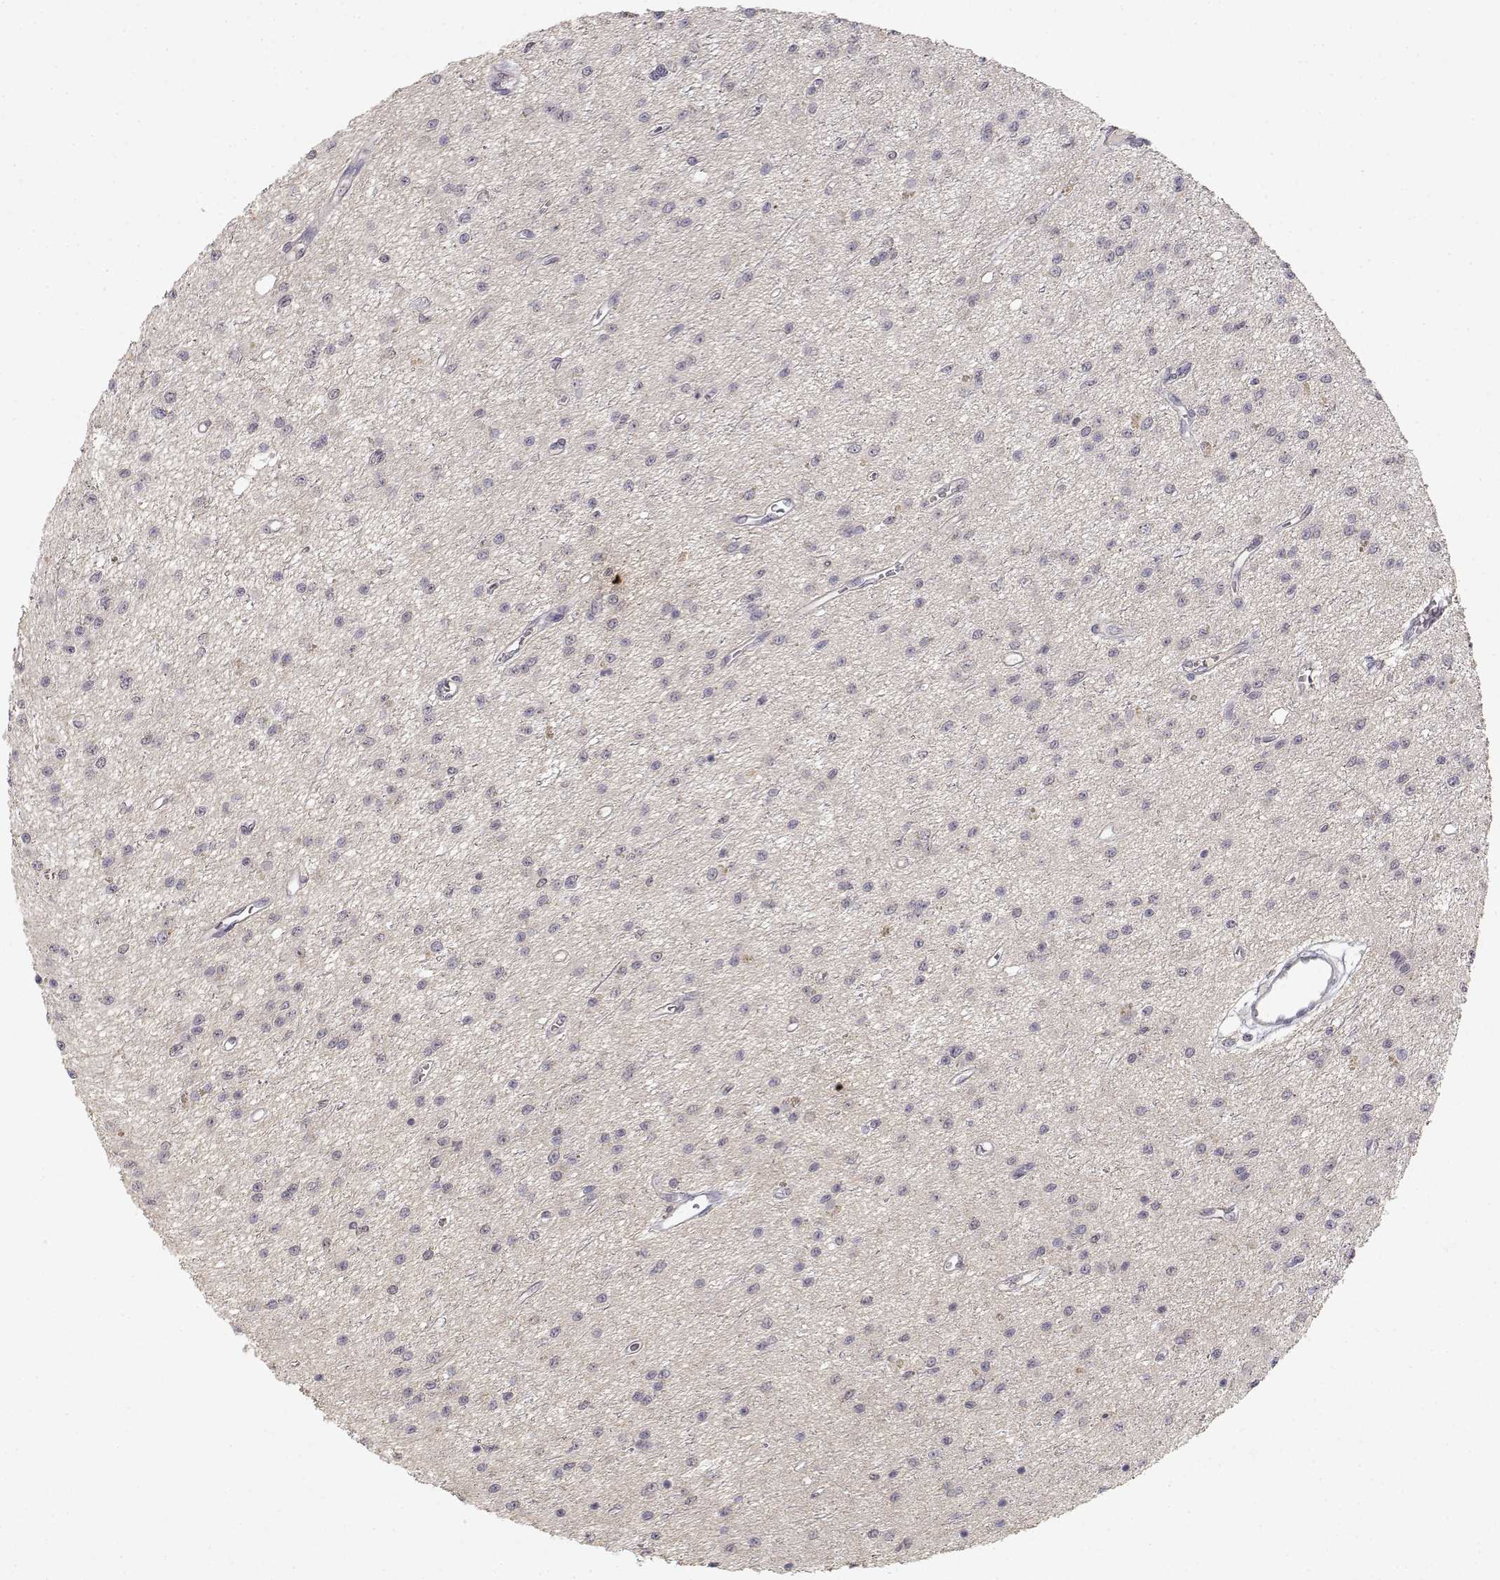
{"staining": {"intensity": "negative", "quantity": "none", "location": "none"}, "tissue": "glioma", "cell_type": "Tumor cells", "image_type": "cancer", "snomed": [{"axis": "morphology", "description": "Glioma, malignant, Low grade"}, {"axis": "topography", "description": "Brain"}], "caption": "This is an IHC photomicrograph of human glioma. There is no staining in tumor cells.", "gene": "RAD51", "patient": {"sex": "female", "age": 45}}